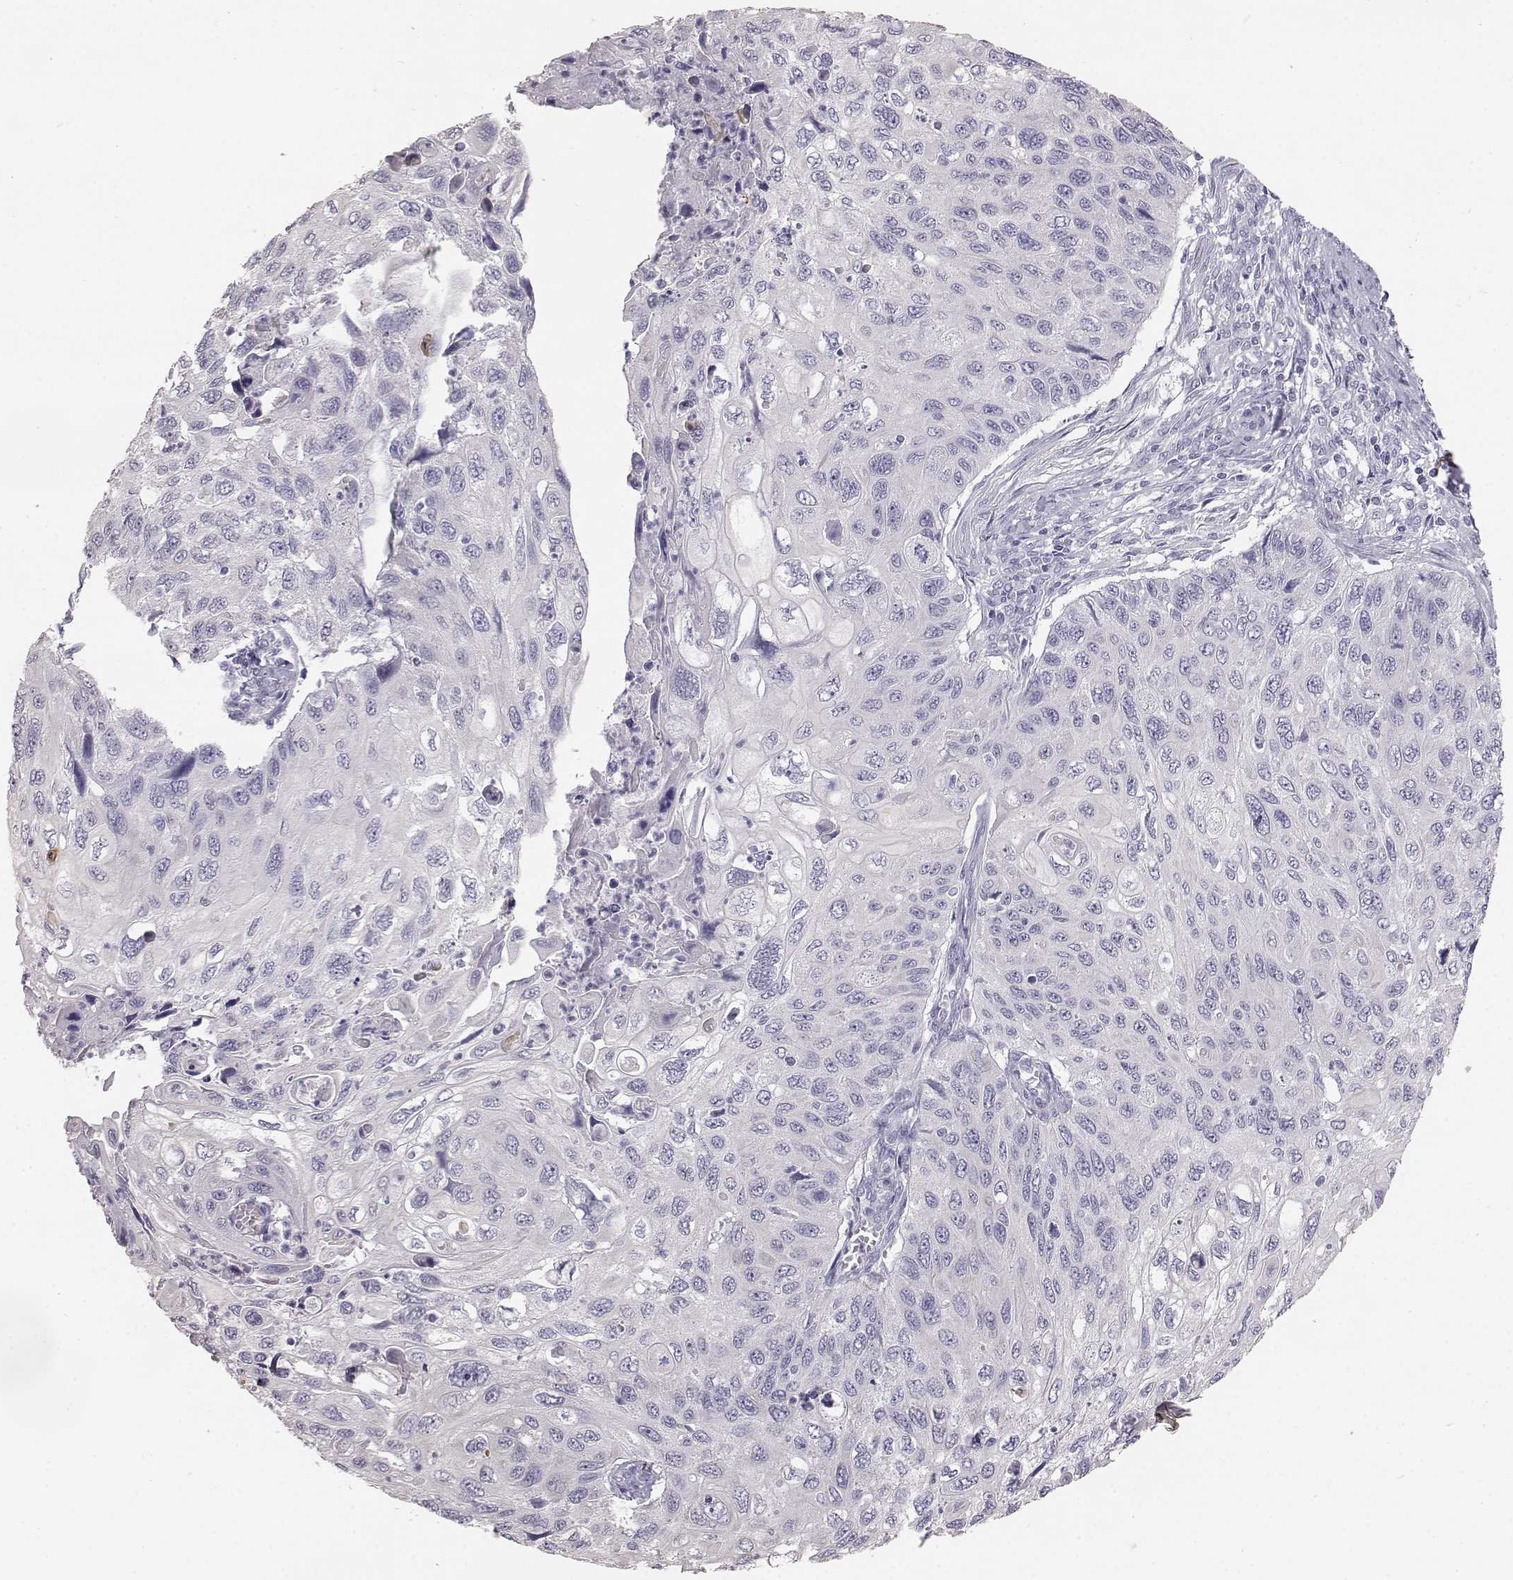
{"staining": {"intensity": "negative", "quantity": "none", "location": "none"}, "tissue": "cervical cancer", "cell_type": "Tumor cells", "image_type": "cancer", "snomed": [{"axis": "morphology", "description": "Squamous cell carcinoma, NOS"}, {"axis": "topography", "description": "Cervix"}], "caption": "High power microscopy histopathology image of an IHC photomicrograph of cervical cancer, revealing no significant staining in tumor cells.", "gene": "KRT33A", "patient": {"sex": "female", "age": 70}}